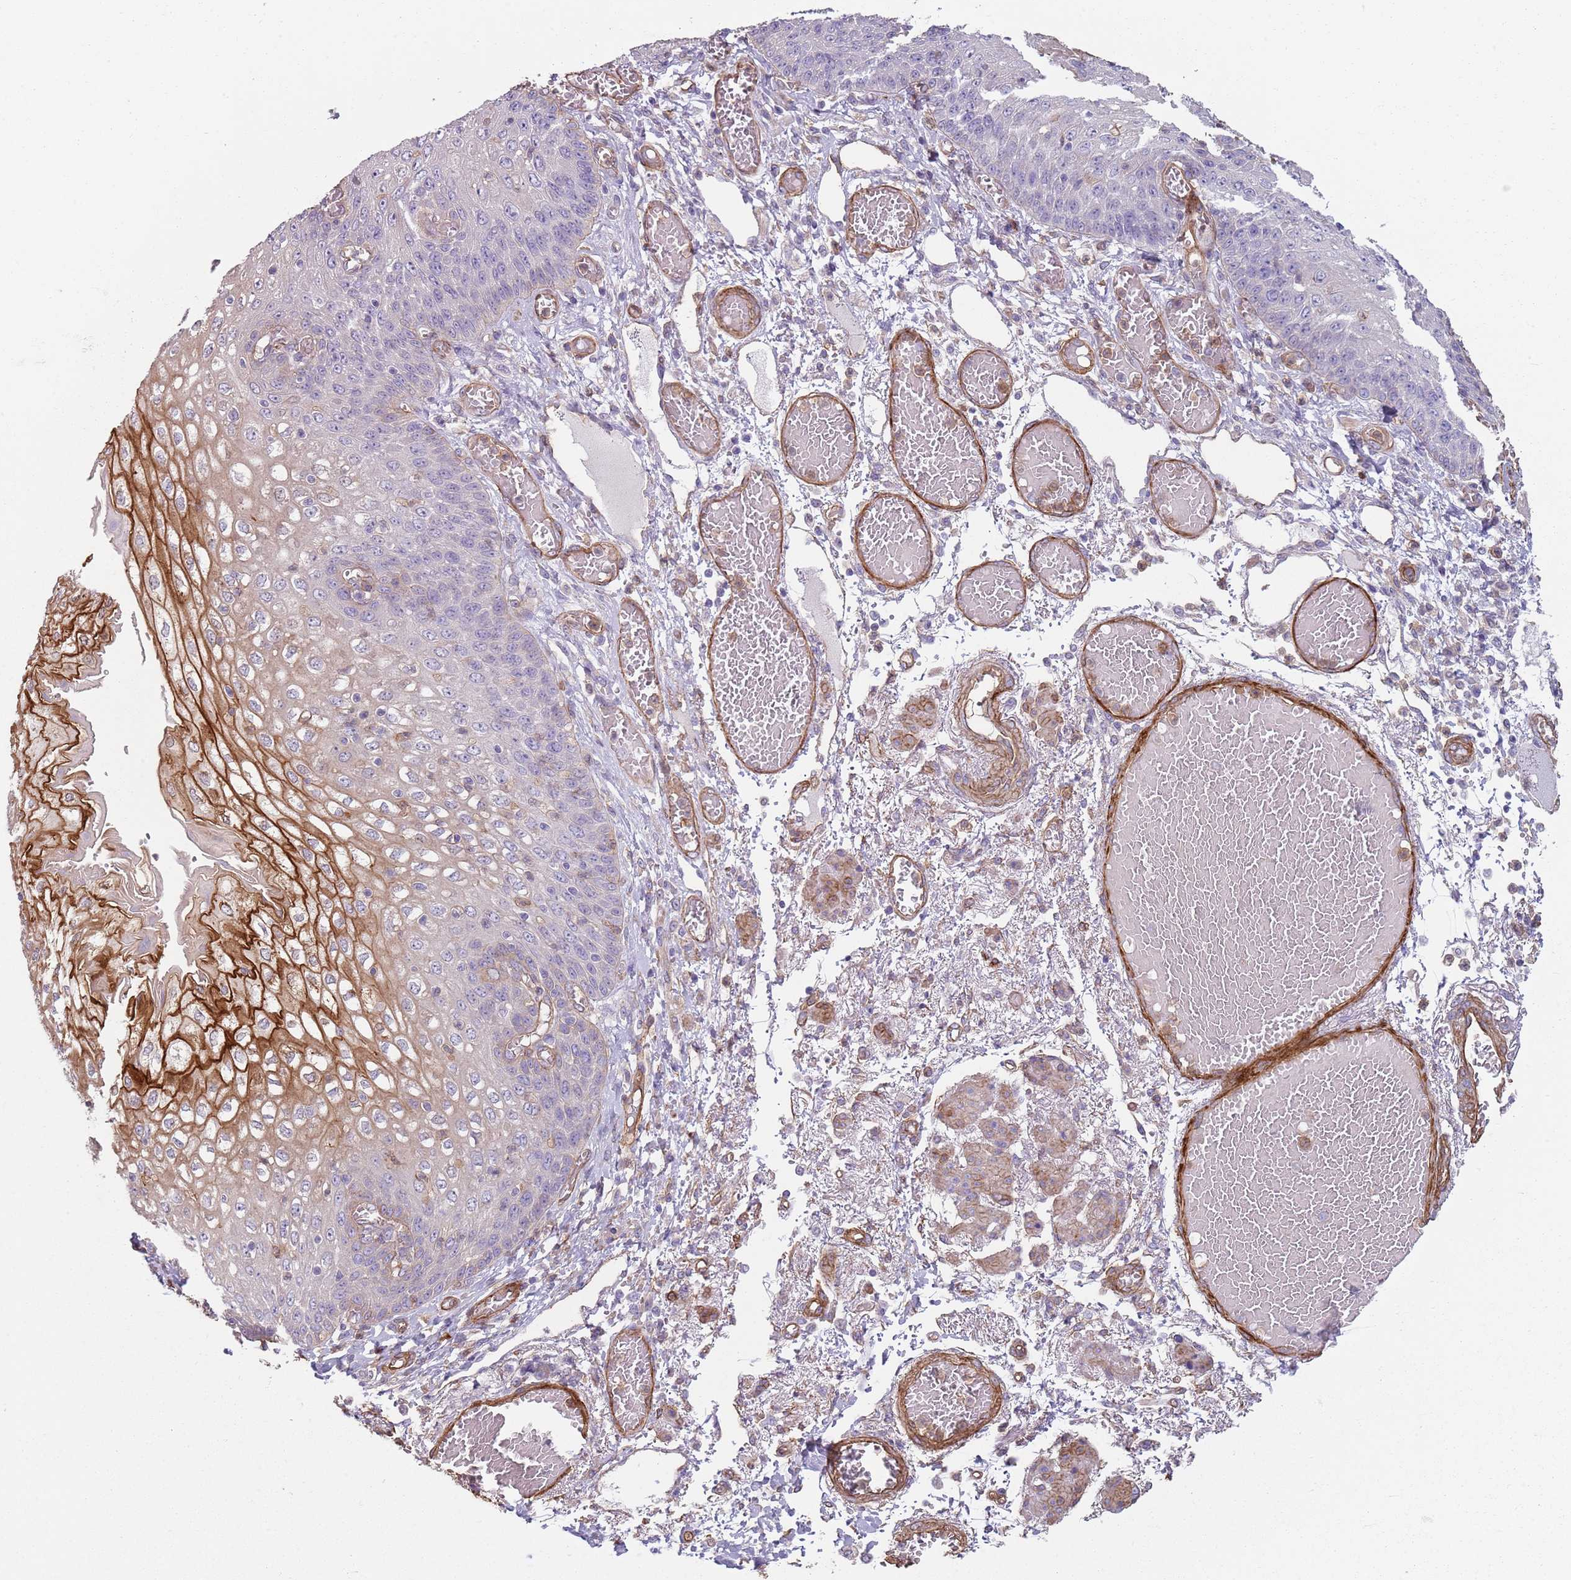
{"staining": {"intensity": "strong", "quantity": "<25%", "location": "cytoplasmic/membranous"}, "tissue": "esophagus", "cell_type": "Squamous epithelial cells", "image_type": "normal", "snomed": [{"axis": "morphology", "description": "Normal tissue, NOS"}, {"axis": "topography", "description": "Esophagus"}], "caption": "This is a micrograph of immunohistochemistry staining of normal esophagus, which shows strong positivity in the cytoplasmic/membranous of squamous epithelial cells.", "gene": "PHLPP2", "patient": {"sex": "male", "age": 81}}